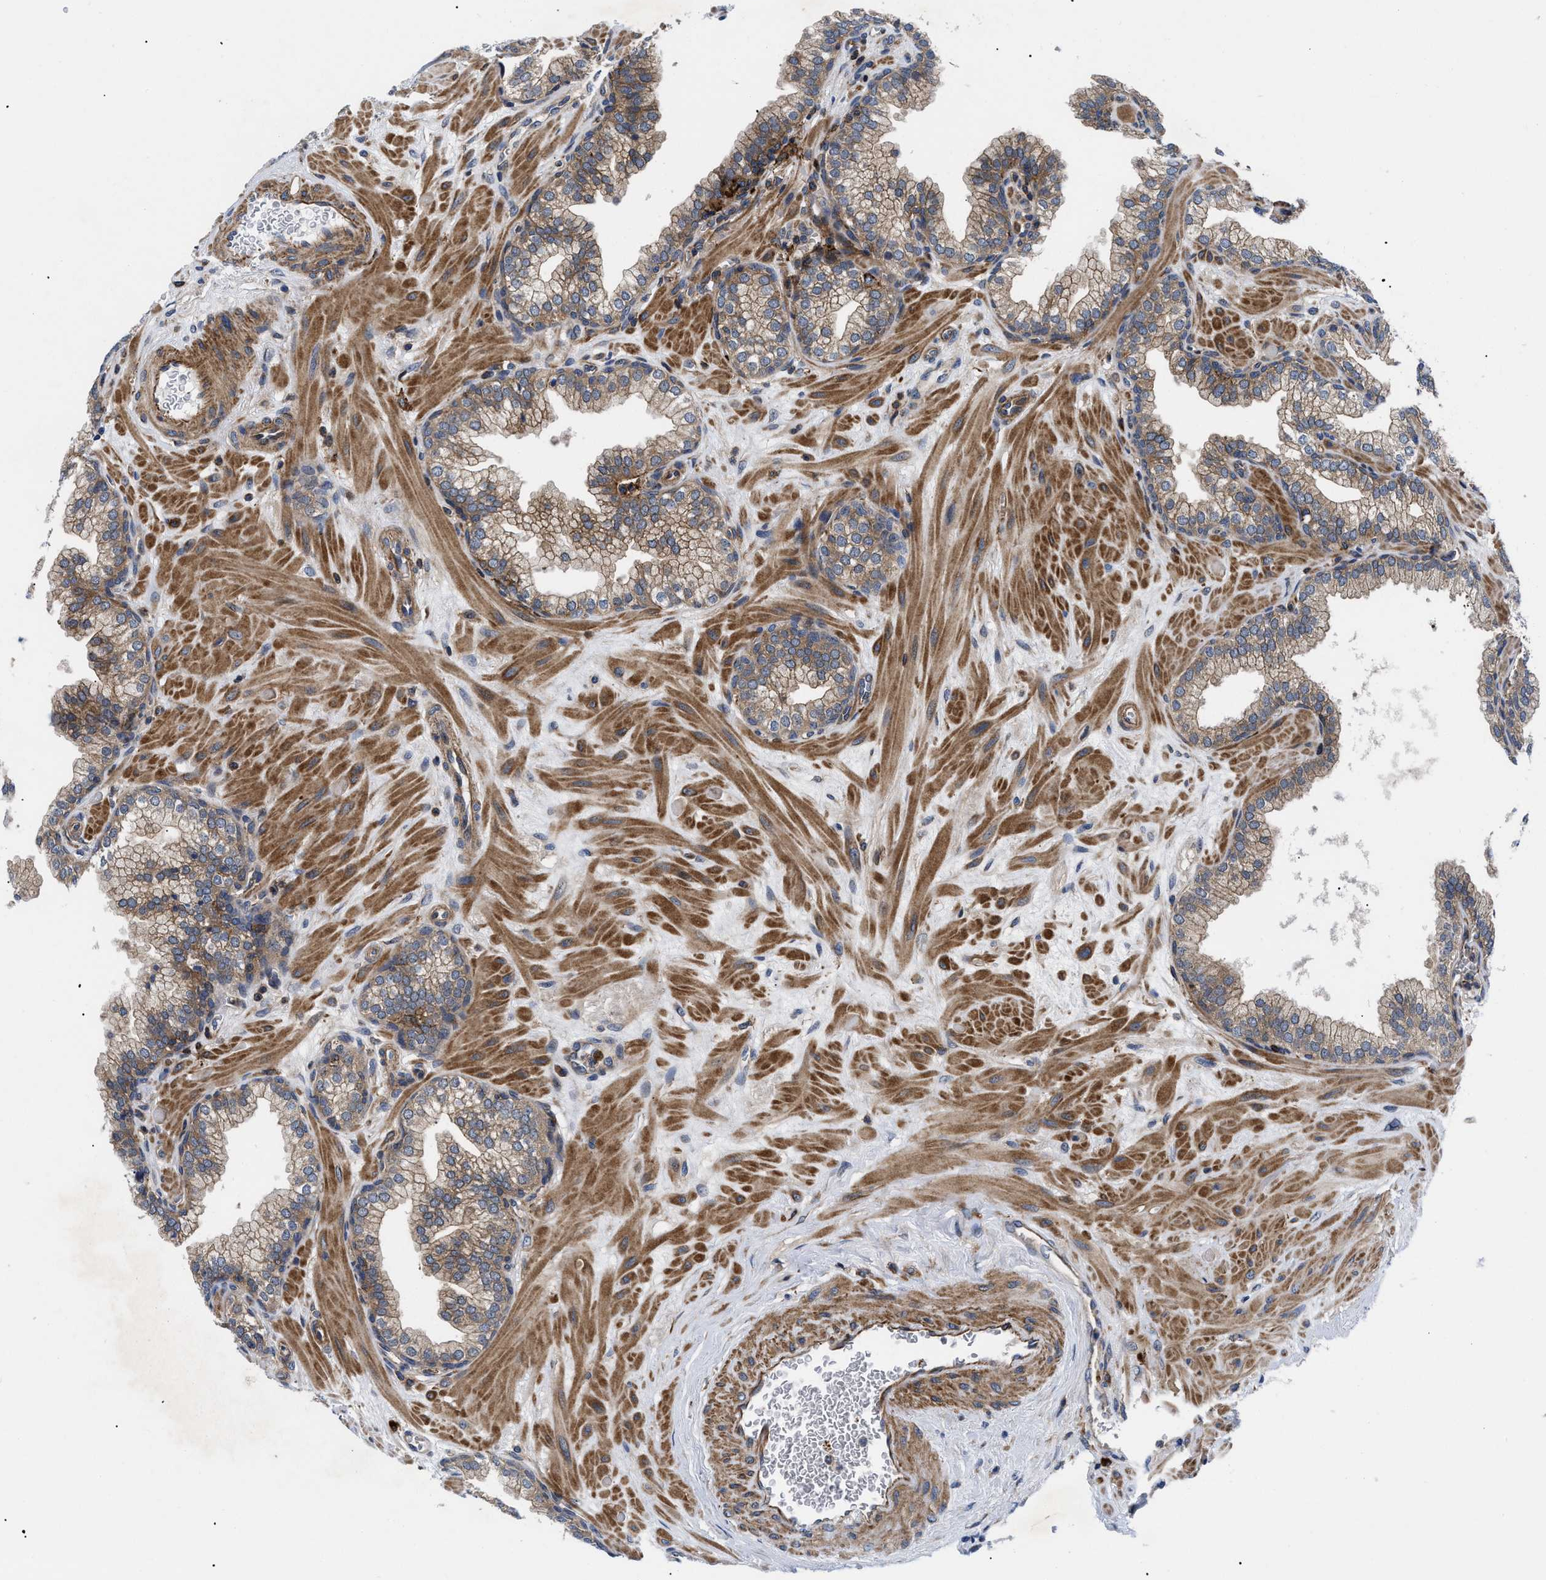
{"staining": {"intensity": "moderate", "quantity": "<25%", "location": "cytoplasmic/membranous"}, "tissue": "prostate", "cell_type": "Glandular cells", "image_type": "normal", "snomed": [{"axis": "morphology", "description": "Normal tissue, NOS"}, {"axis": "morphology", "description": "Urothelial carcinoma, Low grade"}, {"axis": "topography", "description": "Urinary bladder"}, {"axis": "topography", "description": "Prostate"}], "caption": "Immunohistochemical staining of normal human prostate demonstrates low levels of moderate cytoplasmic/membranous positivity in about <25% of glandular cells.", "gene": "SPAST", "patient": {"sex": "male", "age": 60}}